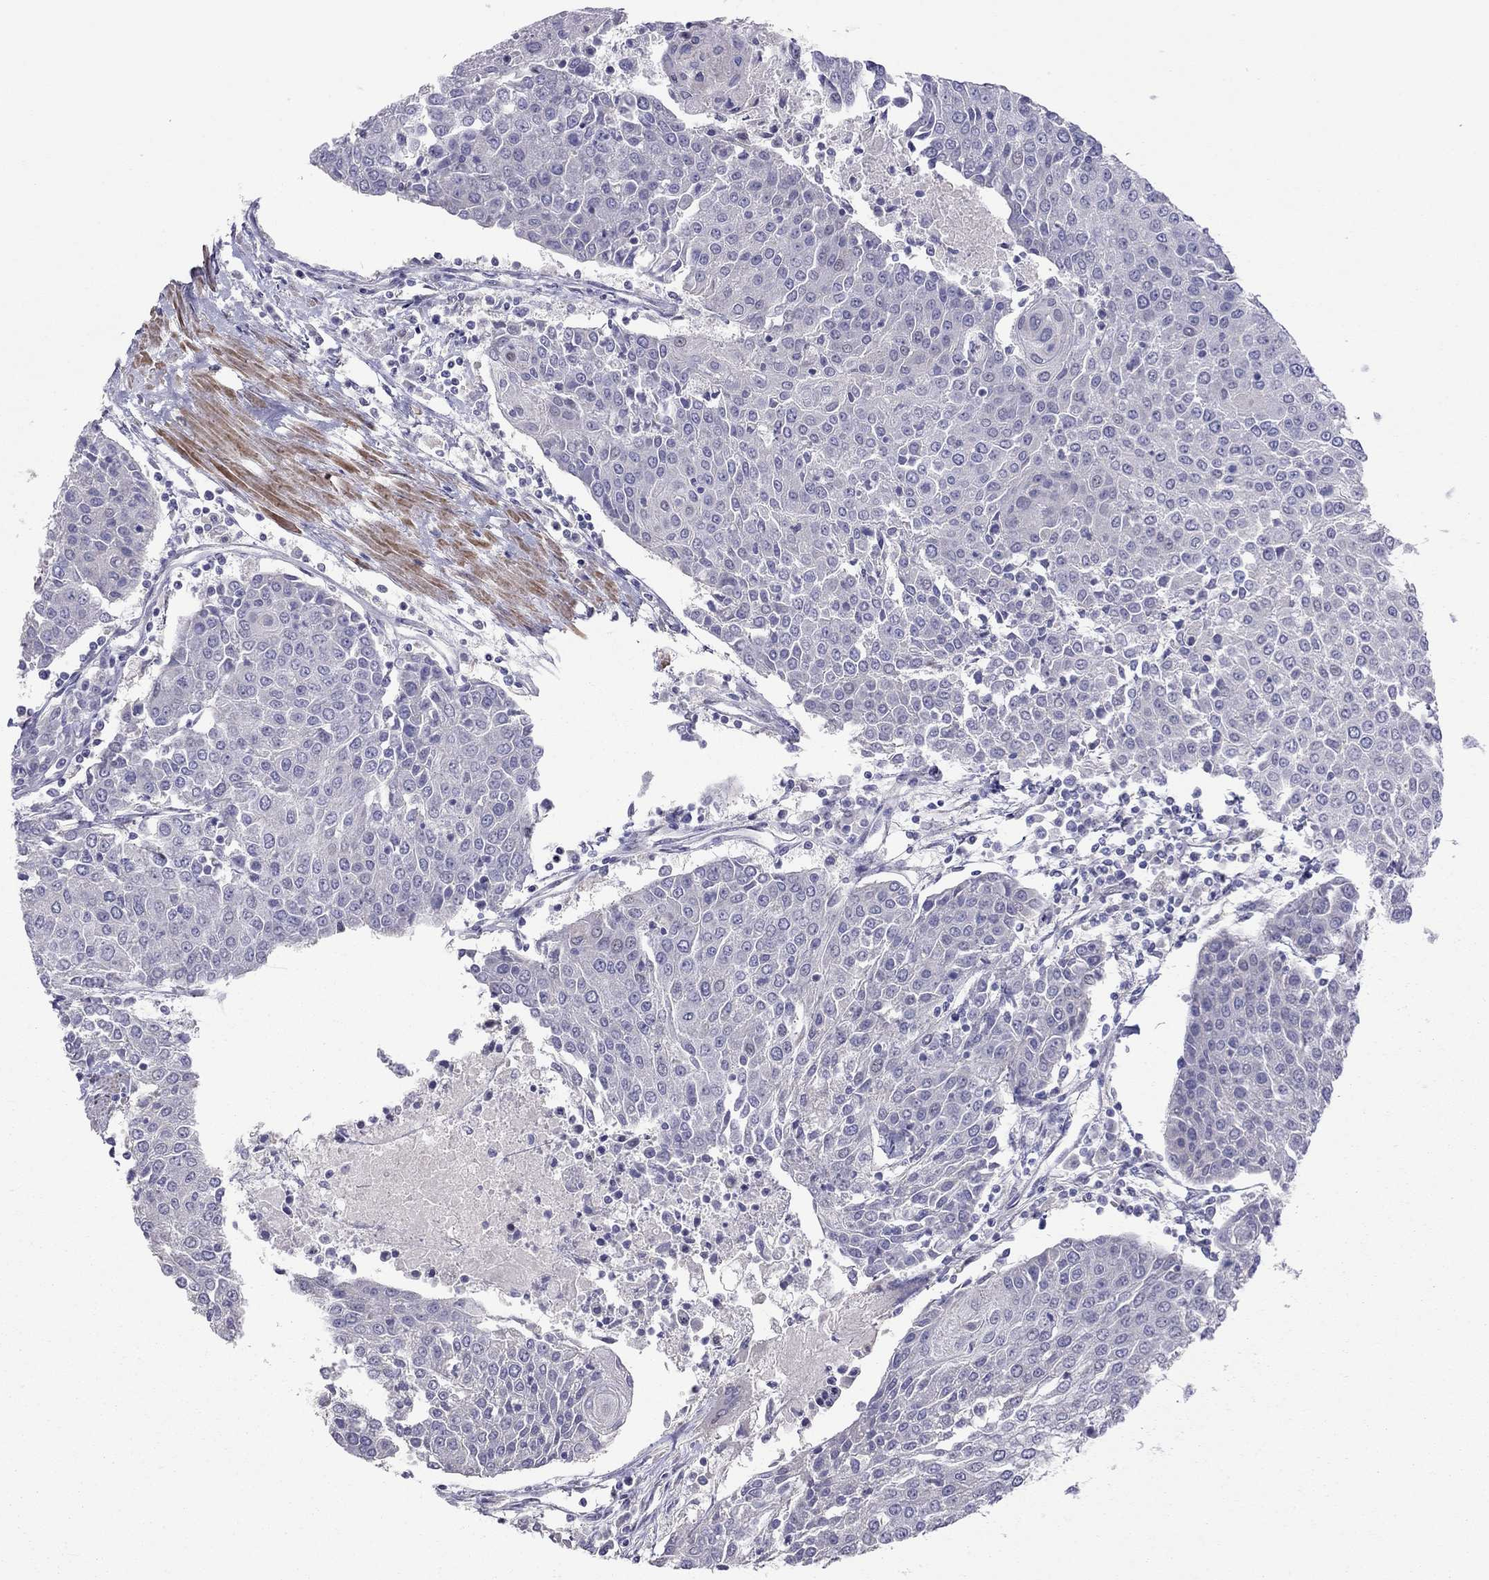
{"staining": {"intensity": "negative", "quantity": "none", "location": "none"}, "tissue": "urothelial cancer", "cell_type": "Tumor cells", "image_type": "cancer", "snomed": [{"axis": "morphology", "description": "Urothelial carcinoma, High grade"}, {"axis": "topography", "description": "Urinary bladder"}], "caption": "This is an immunohistochemistry (IHC) image of urothelial cancer. There is no positivity in tumor cells.", "gene": "SYTL2", "patient": {"sex": "female", "age": 85}}